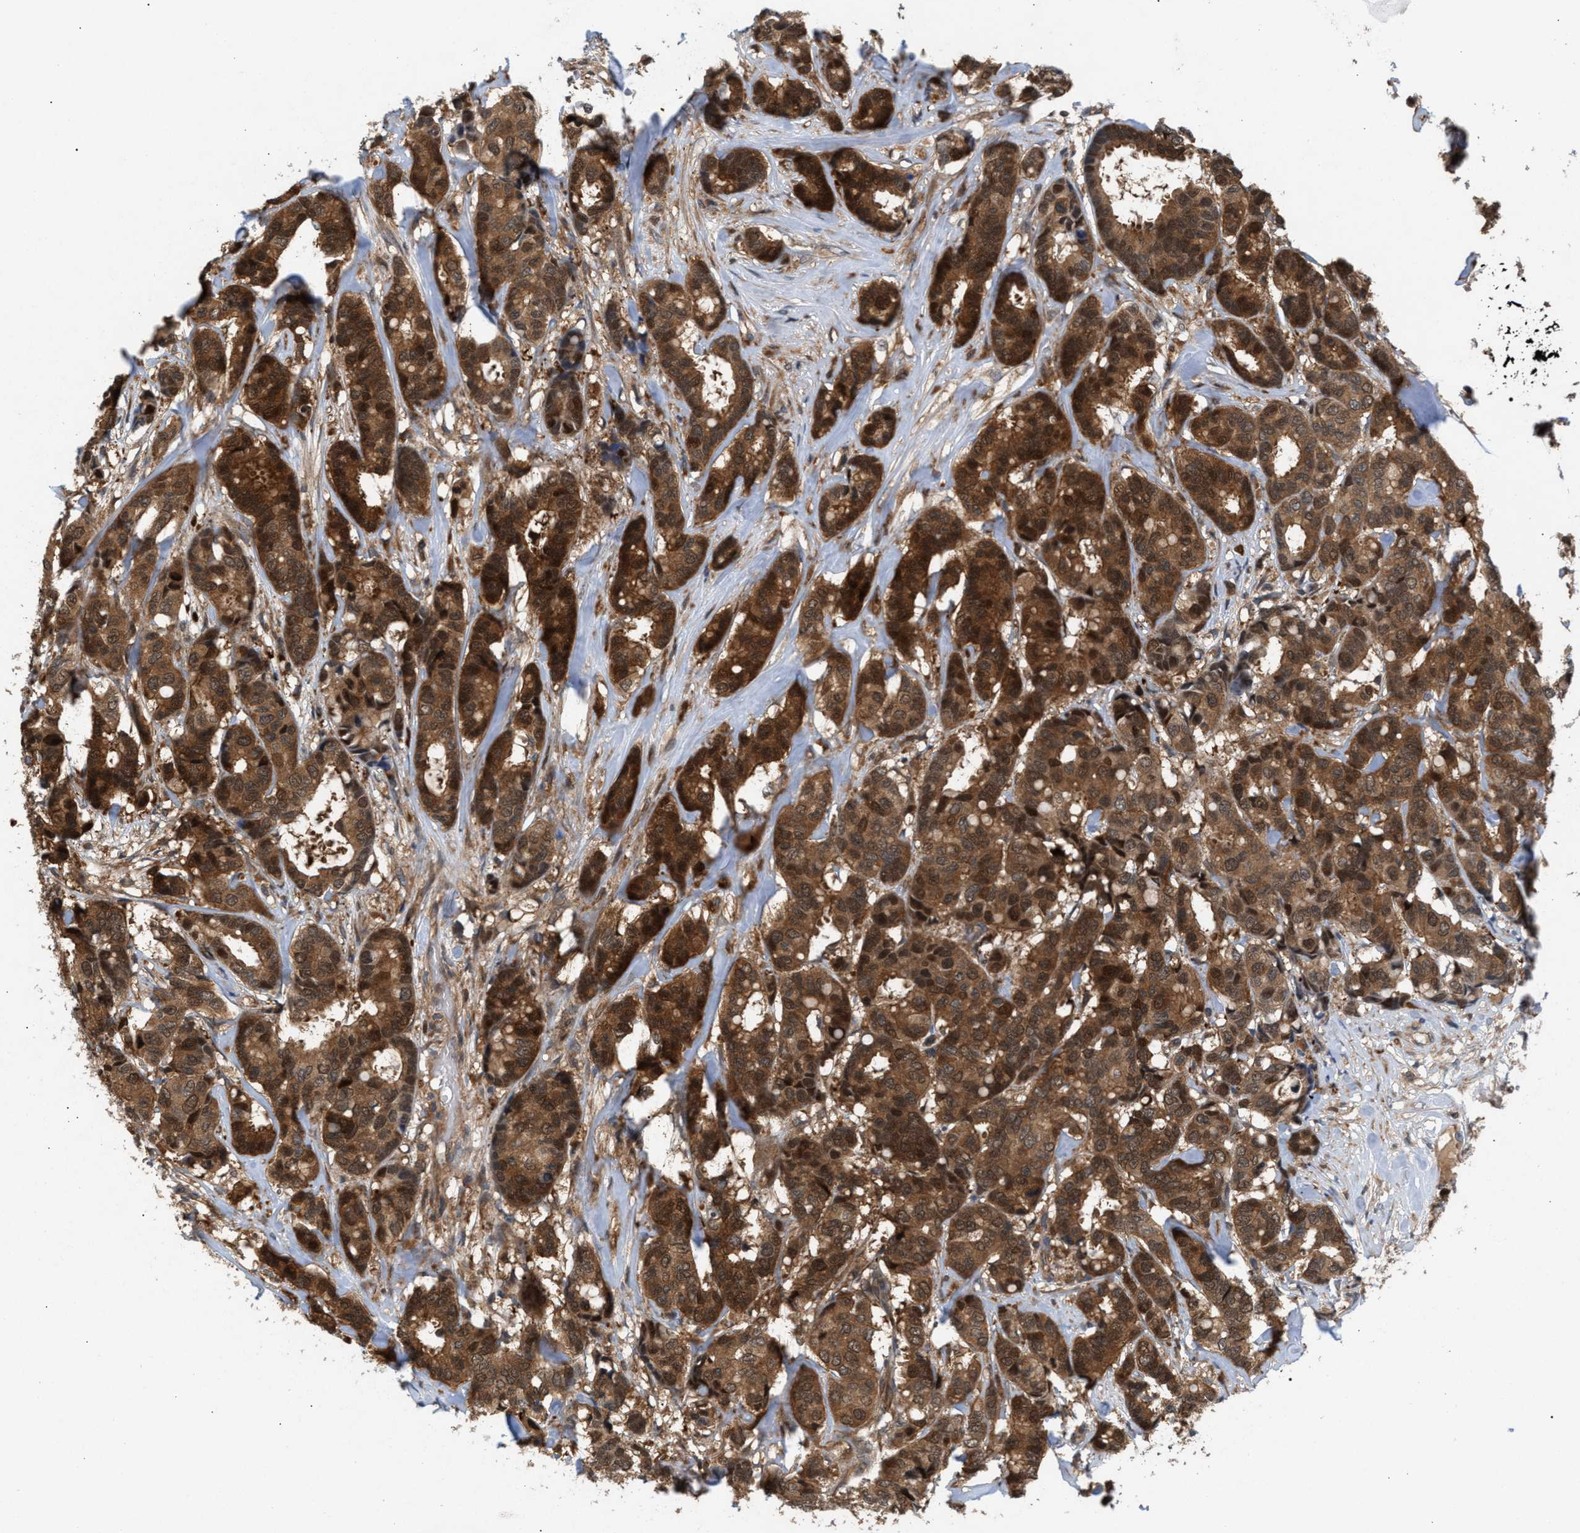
{"staining": {"intensity": "strong", "quantity": ">75%", "location": "cytoplasmic/membranous,nuclear"}, "tissue": "breast cancer", "cell_type": "Tumor cells", "image_type": "cancer", "snomed": [{"axis": "morphology", "description": "Duct carcinoma"}, {"axis": "topography", "description": "Breast"}], "caption": "IHC of breast cancer exhibits high levels of strong cytoplasmic/membranous and nuclear staining in approximately >75% of tumor cells.", "gene": "GLOD4", "patient": {"sex": "female", "age": 87}}